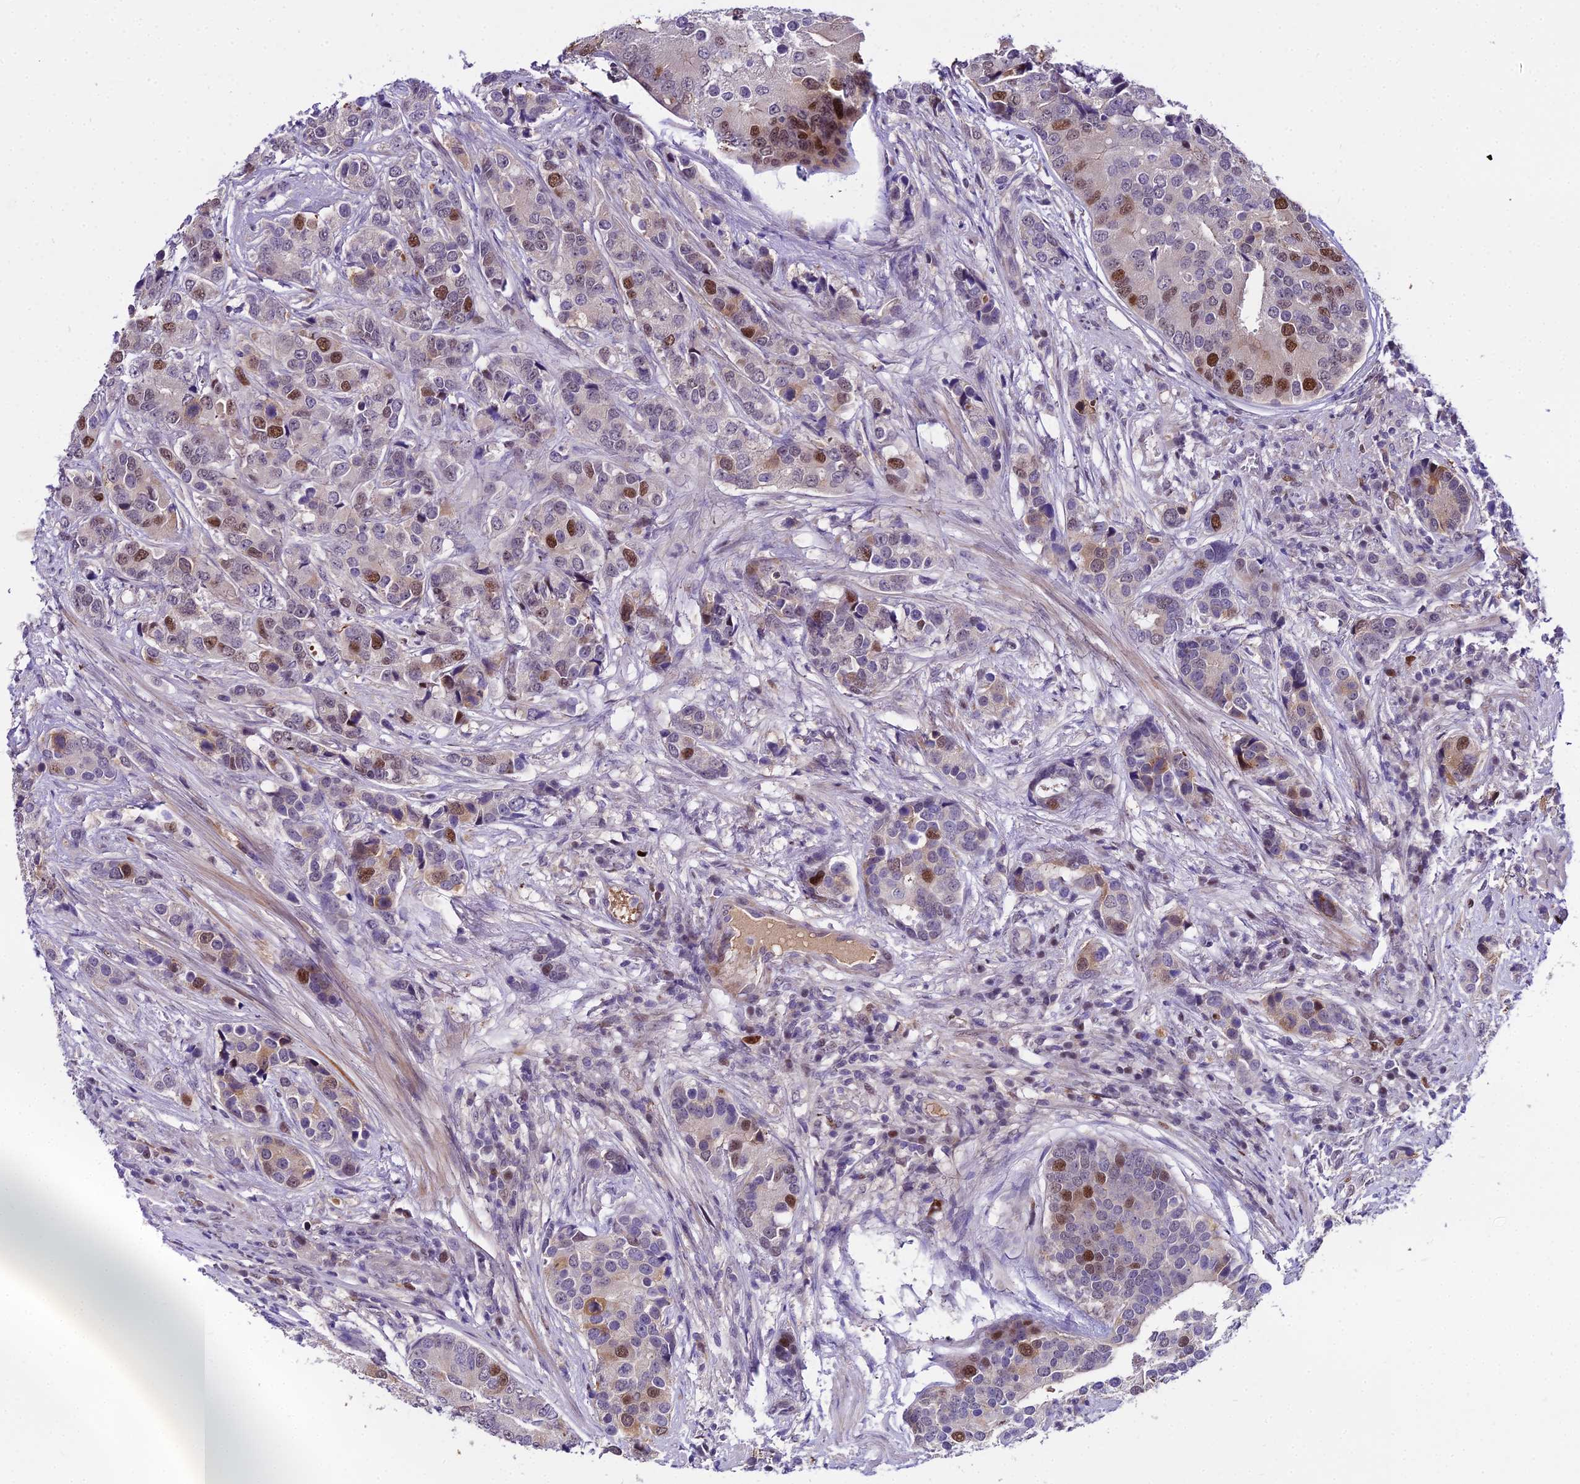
{"staining": {"intensity": "moderate", "quantity": "<25%", "location": "nuclear"}, "tissue": "prostate cancer", "cell_type": "Tumor cells", "image_type": "cancer", "snomed": [{"axis": "morphology", "description": "Adenocarcinoma, High grade"}, {"axis": "topography", "description": "Prostate"}], "caption": "Approximately <25% of tumor cells in human prostate cancer (high-grade adenocarcinoma) show moderate nuclear protein positivity as visualized by brown immunohistochemical staining.", "gene": "TRIML2", "patient": {"sex": "male", "age": 62}}